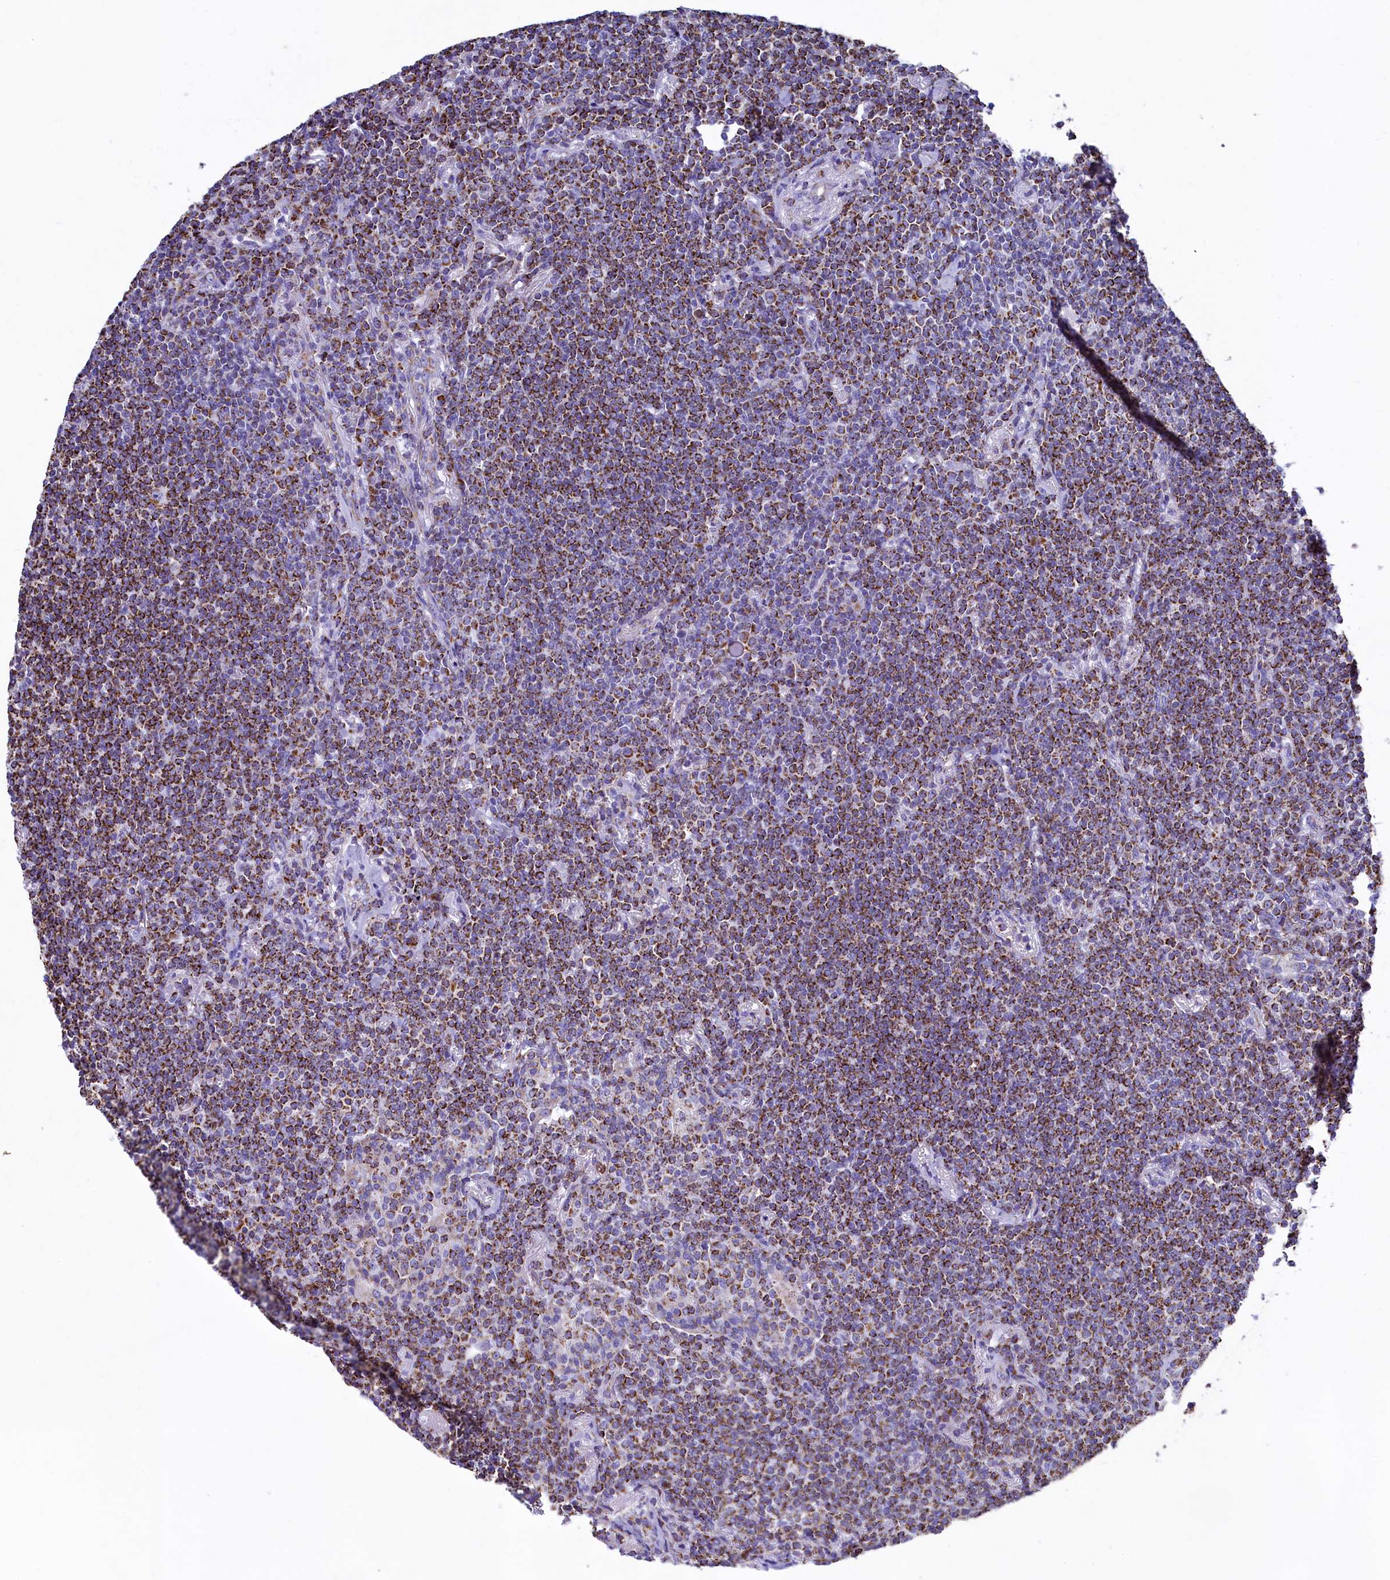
{"staining": {"intensity": "moderate", "quantity": ">75%", "location": "cytoplasmic/membranous"}, "tissue": "lymphoma", "cell_type": "Tumor cells", "image_type": "cancer", "snomed": [{"axis": "morphology", "description": "Malignant lymphoma, non-Hodgkin's type, Low grade"}, {"axis": "topography", "description": "Lung"}], "caption": "Lymphoma tissue exhibits moderate cytoplasmic/membranous expression in about >75% of tumor cells", "gene": "IDH3A", "patient": {"sex": "female", "age": 71}}